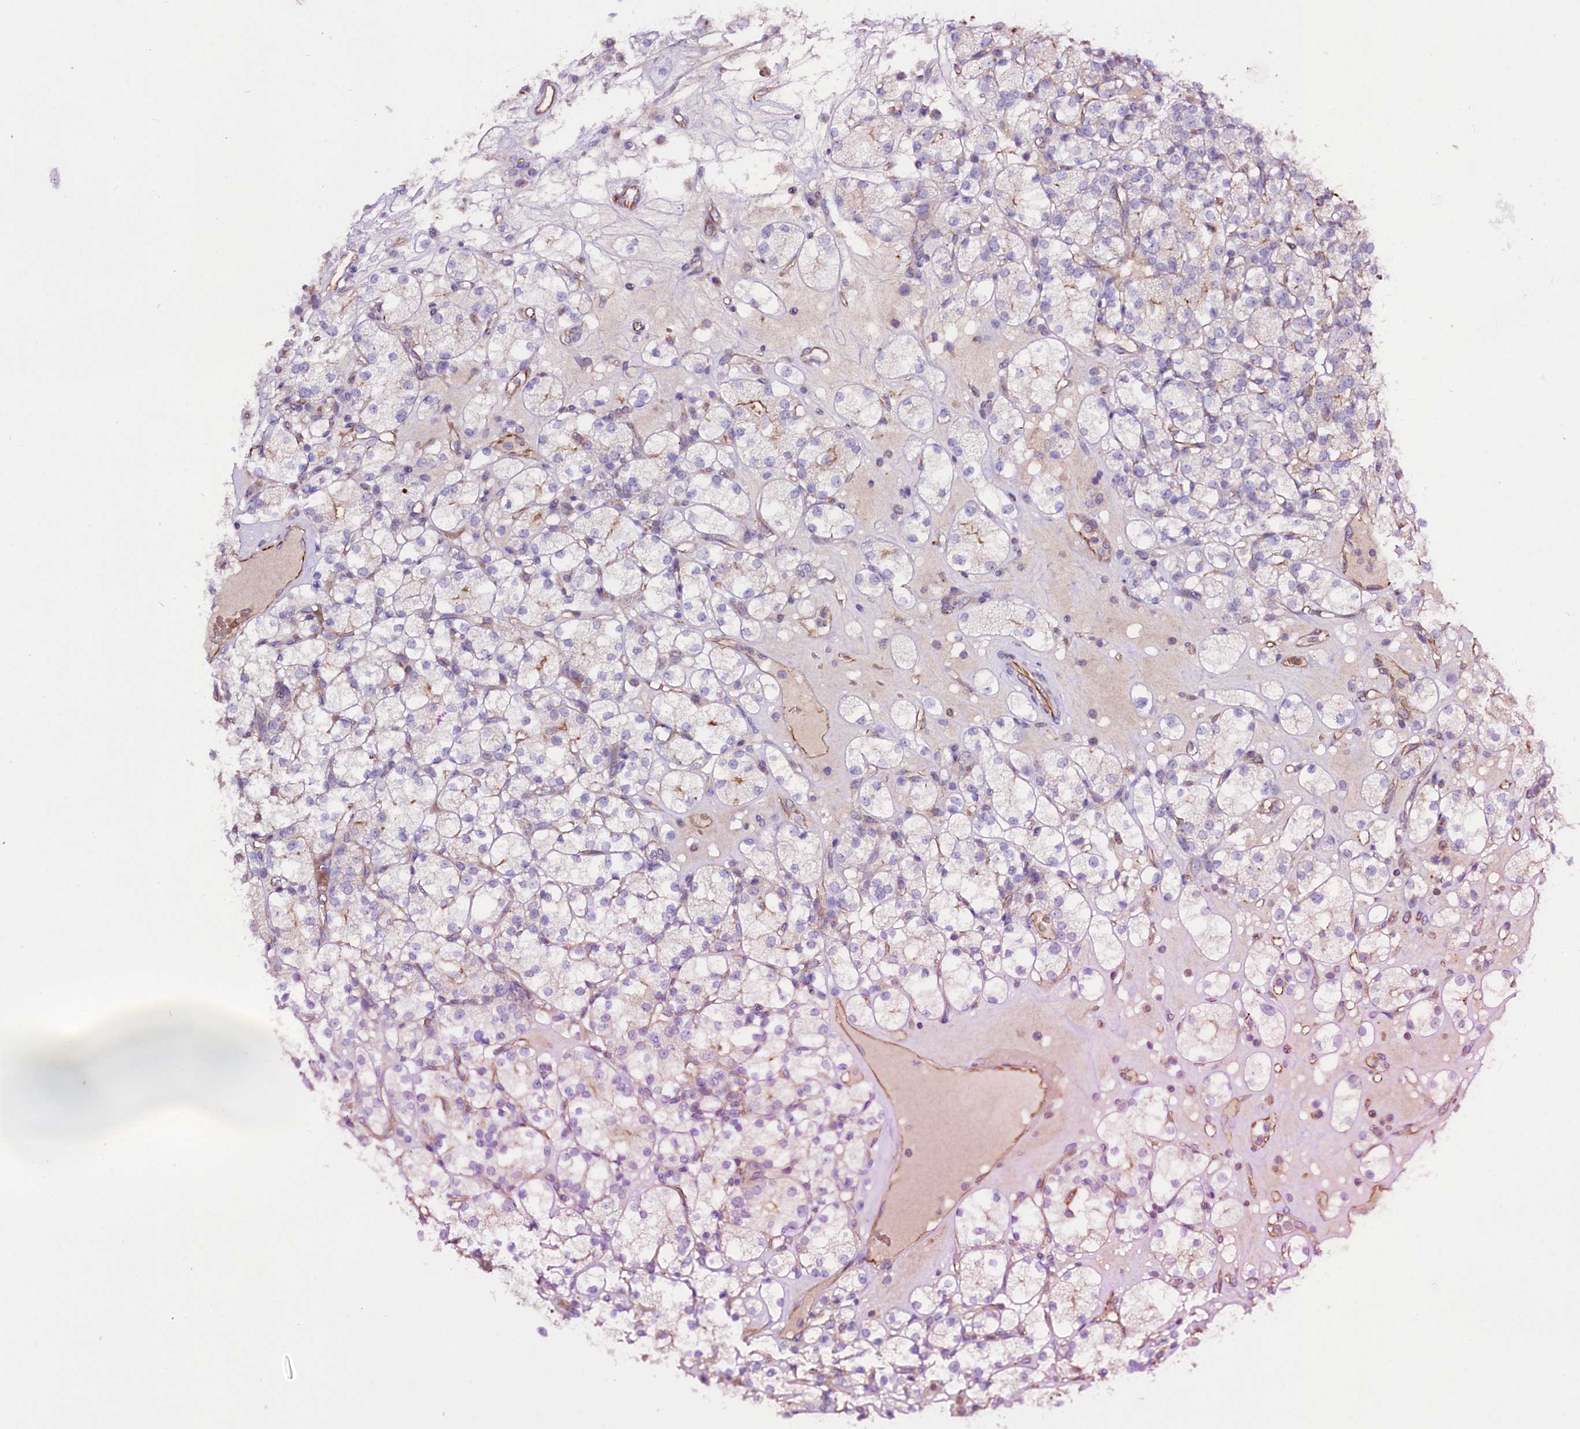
{"staining": {"intensity": "negative", "quantity": "none", "location": "none"}, "tissue": "renal cancer", "cell_type": "Tumor cells", "image_type": "cancer", "snomed": [{"axis": "morphology", "description": "Adenocarcinoma, NOS"}, {"axis": "topography", "description": "Kidney"}], "caption": "This histopathology image is of adenocarcinoma (renal) stained with immunohistochemistry to label a protein in brown with the nuclei are counter-stained blue. There is no staining in tumor cells.", "gene": "SLC7A1", "patient": {"sex": "male", "age": 77}}